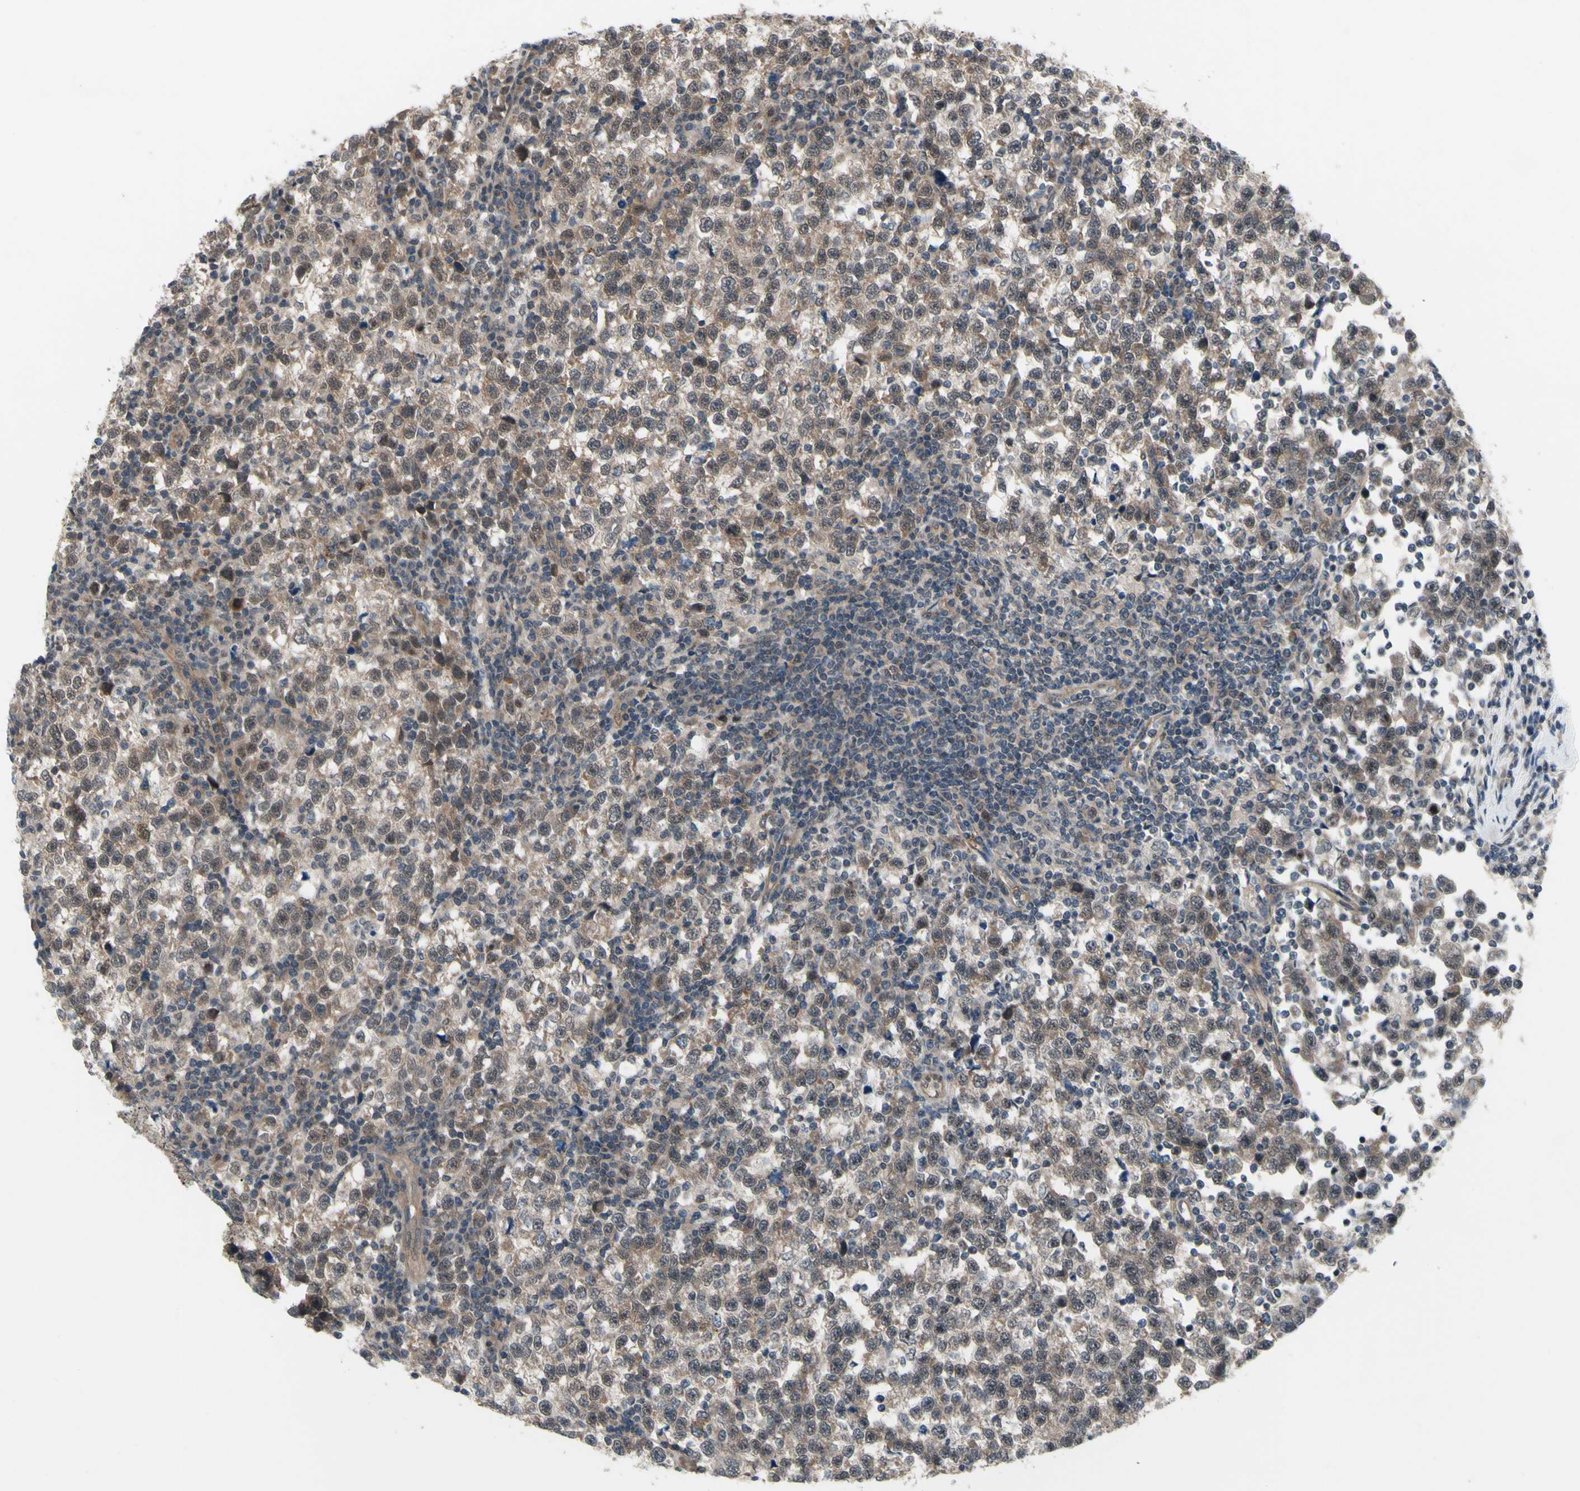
{"staining": {"intensity": "weak", "quantity": ">75%", "location": "cytoplasmic/membranous"}, "tissue": "testis cancer", "cell_type": "Tumor cells", "image_type": "cancer", "snomed": [{"axis": "morphology", "description": "Seminoma, NOS"}, {"axis": "topography", "description": "Testis"}], "caption": "Tumor cells demonstrate low levels of weak cytoplasmic/membranous expression in about >75% of cells in human testis cancer.", "gene": "TRDMT1", "patient": {"sex": "male", "age": 43}}